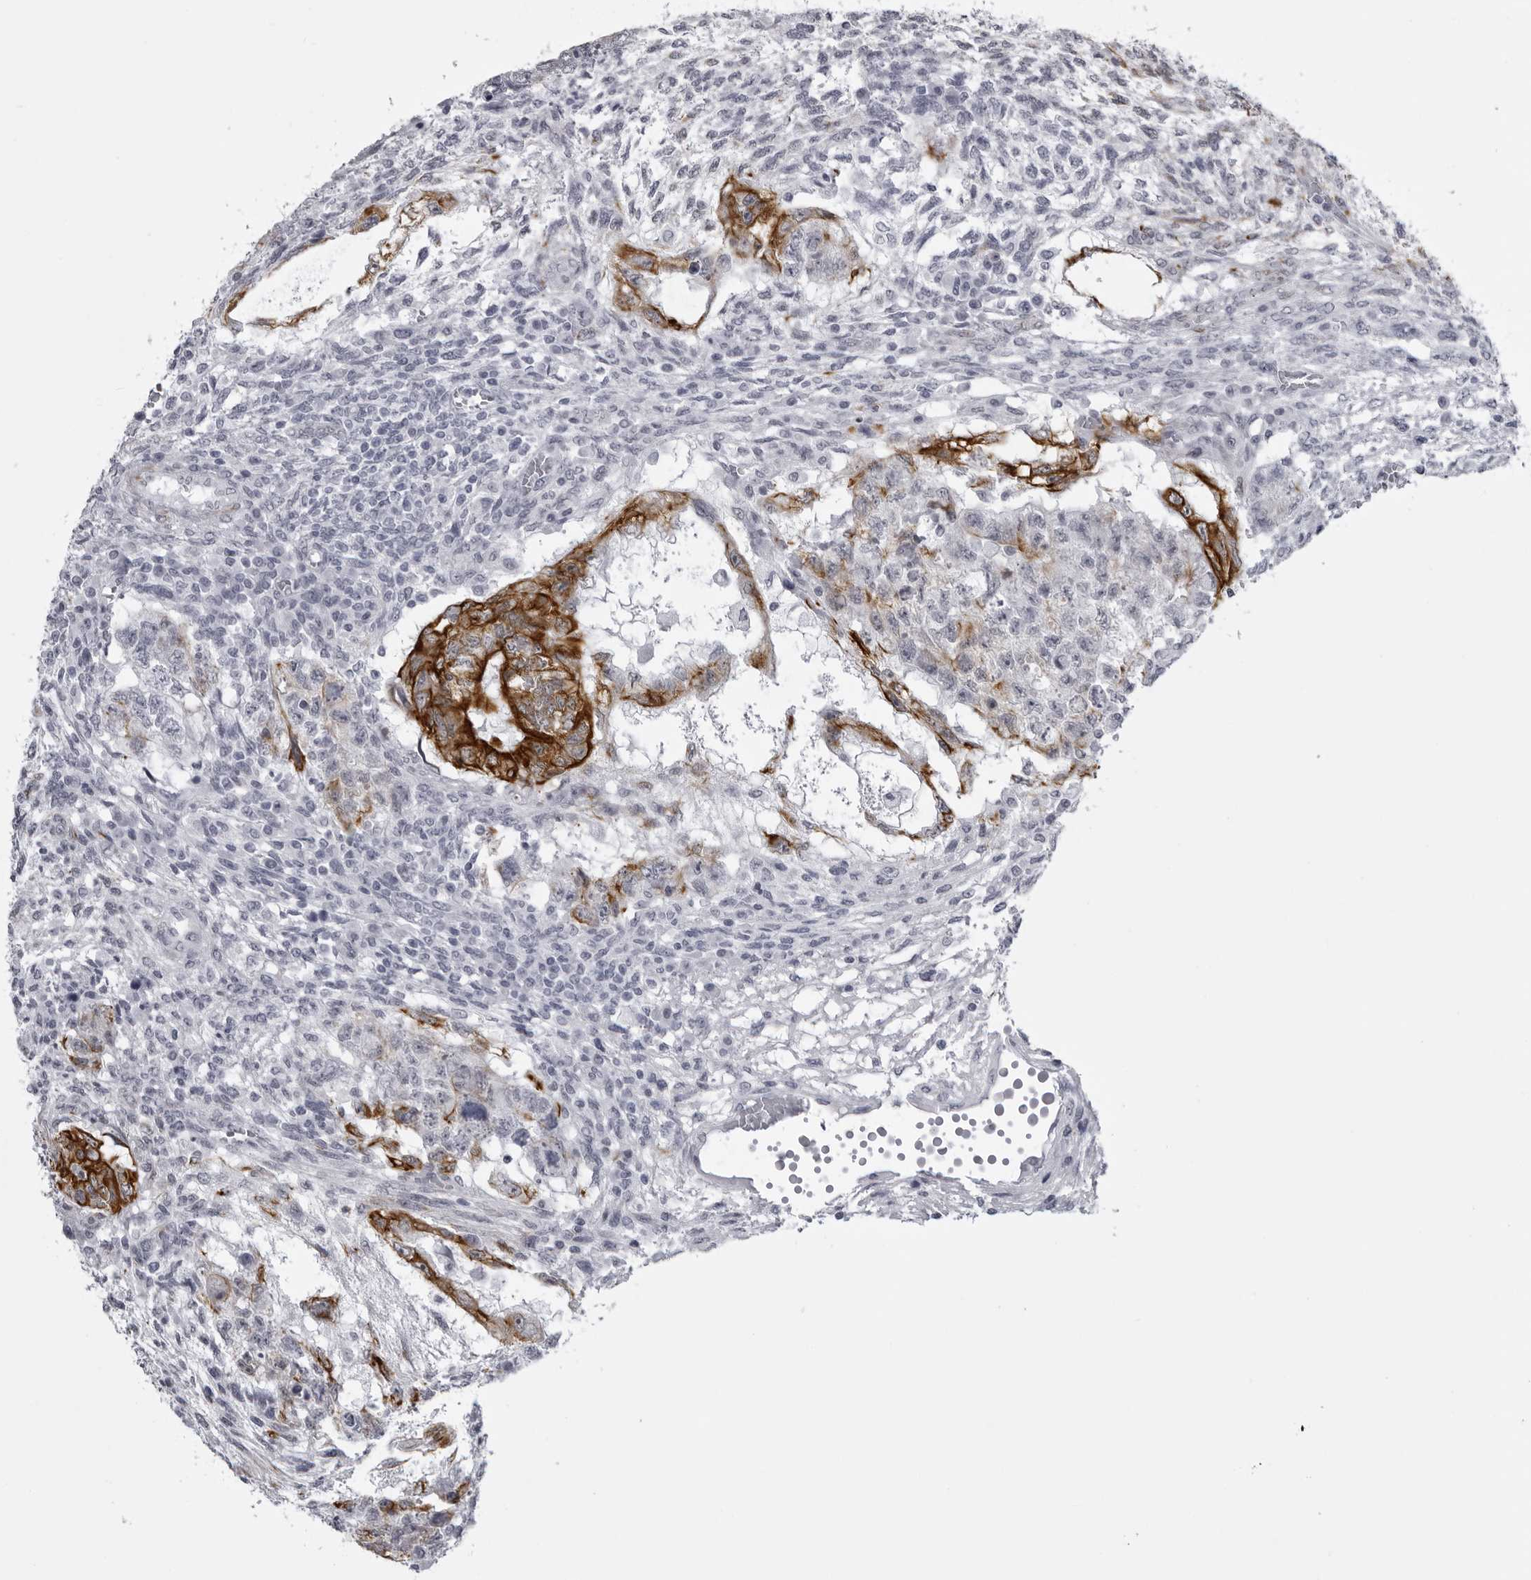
{"staining": {"intensity": "strong", "quantity": "25%-75%", "location": "cytoplasmic/membranous"}, "tissue": "testis cancer", "cell_type": "Tumor cells", "image_type": "cancer", "snomed": [{"axis": "morphology", "description": "Normal tissue, NOS"}, {"axis": "morphology", "description": "Carcinoma, Embryonal, NOS"}, {"axis": "topography", "description": "Testis"}], "caption": "Testis embryonal carcinoma tissue shows strong cytoplasmic/membranous staining in about 25%-75% of tumor cells", "gene": "UROD", "patient": {"sex": "male", "age": 36}}